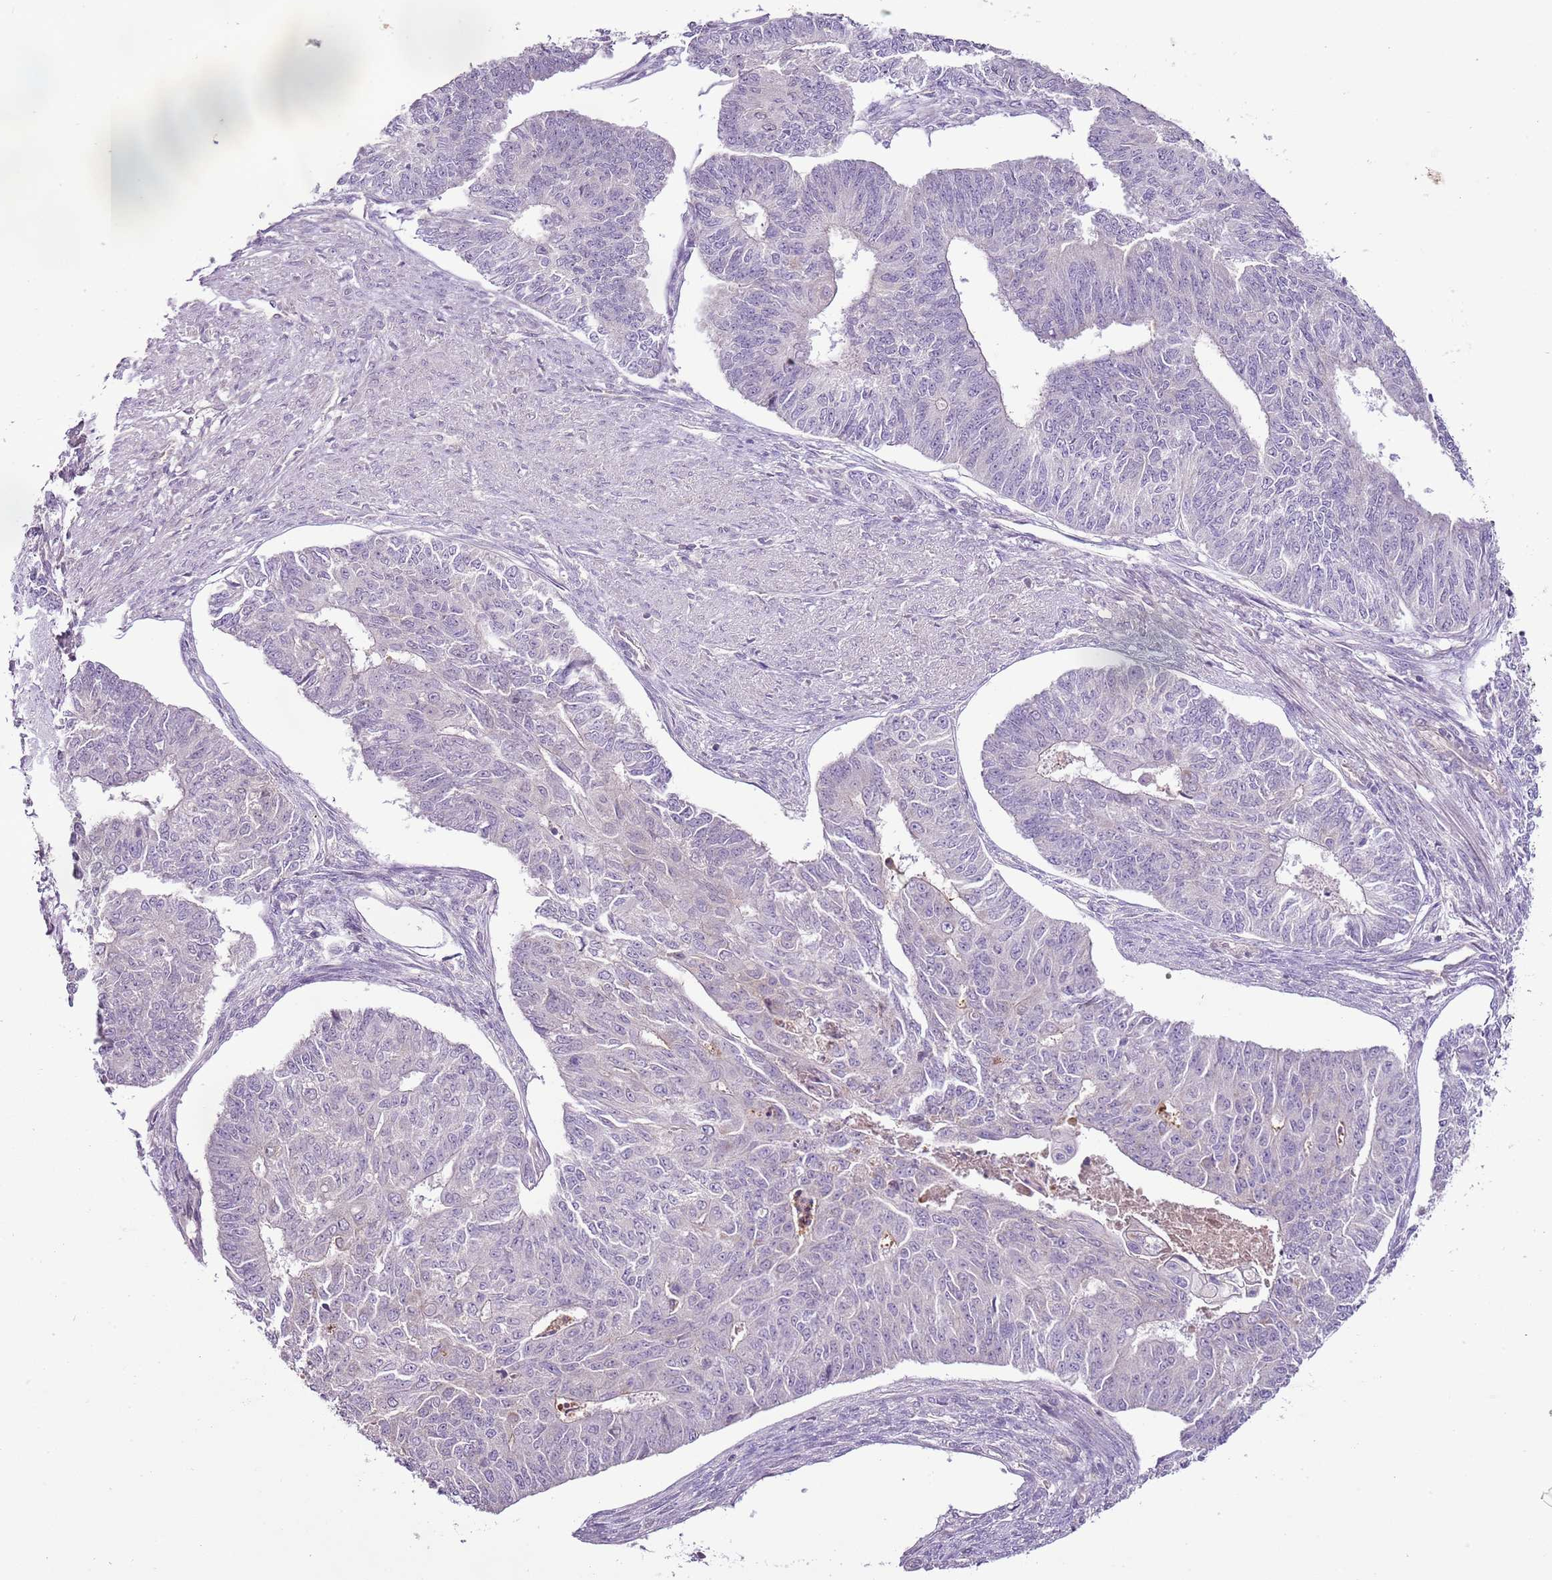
{"staining": {"intensity": "negative", "quantity": "none", "location": "none"}, "tissue": "endometrial cancer", "cell_type": "Tumor cells", "image_type": "cancer", "snomed": [{"axis": "morphology", "description": "Adenocarcinoma, NOS"}, {"axis": "topography", "description": "Endometrium"}], "caption": "This is a micrograph of IHC staining of adenocarcinoma (endometrial), which shows no expression in tumor cells.", "gene": "CMKLR1", "patient": {"sex": "female", "age": 32}}